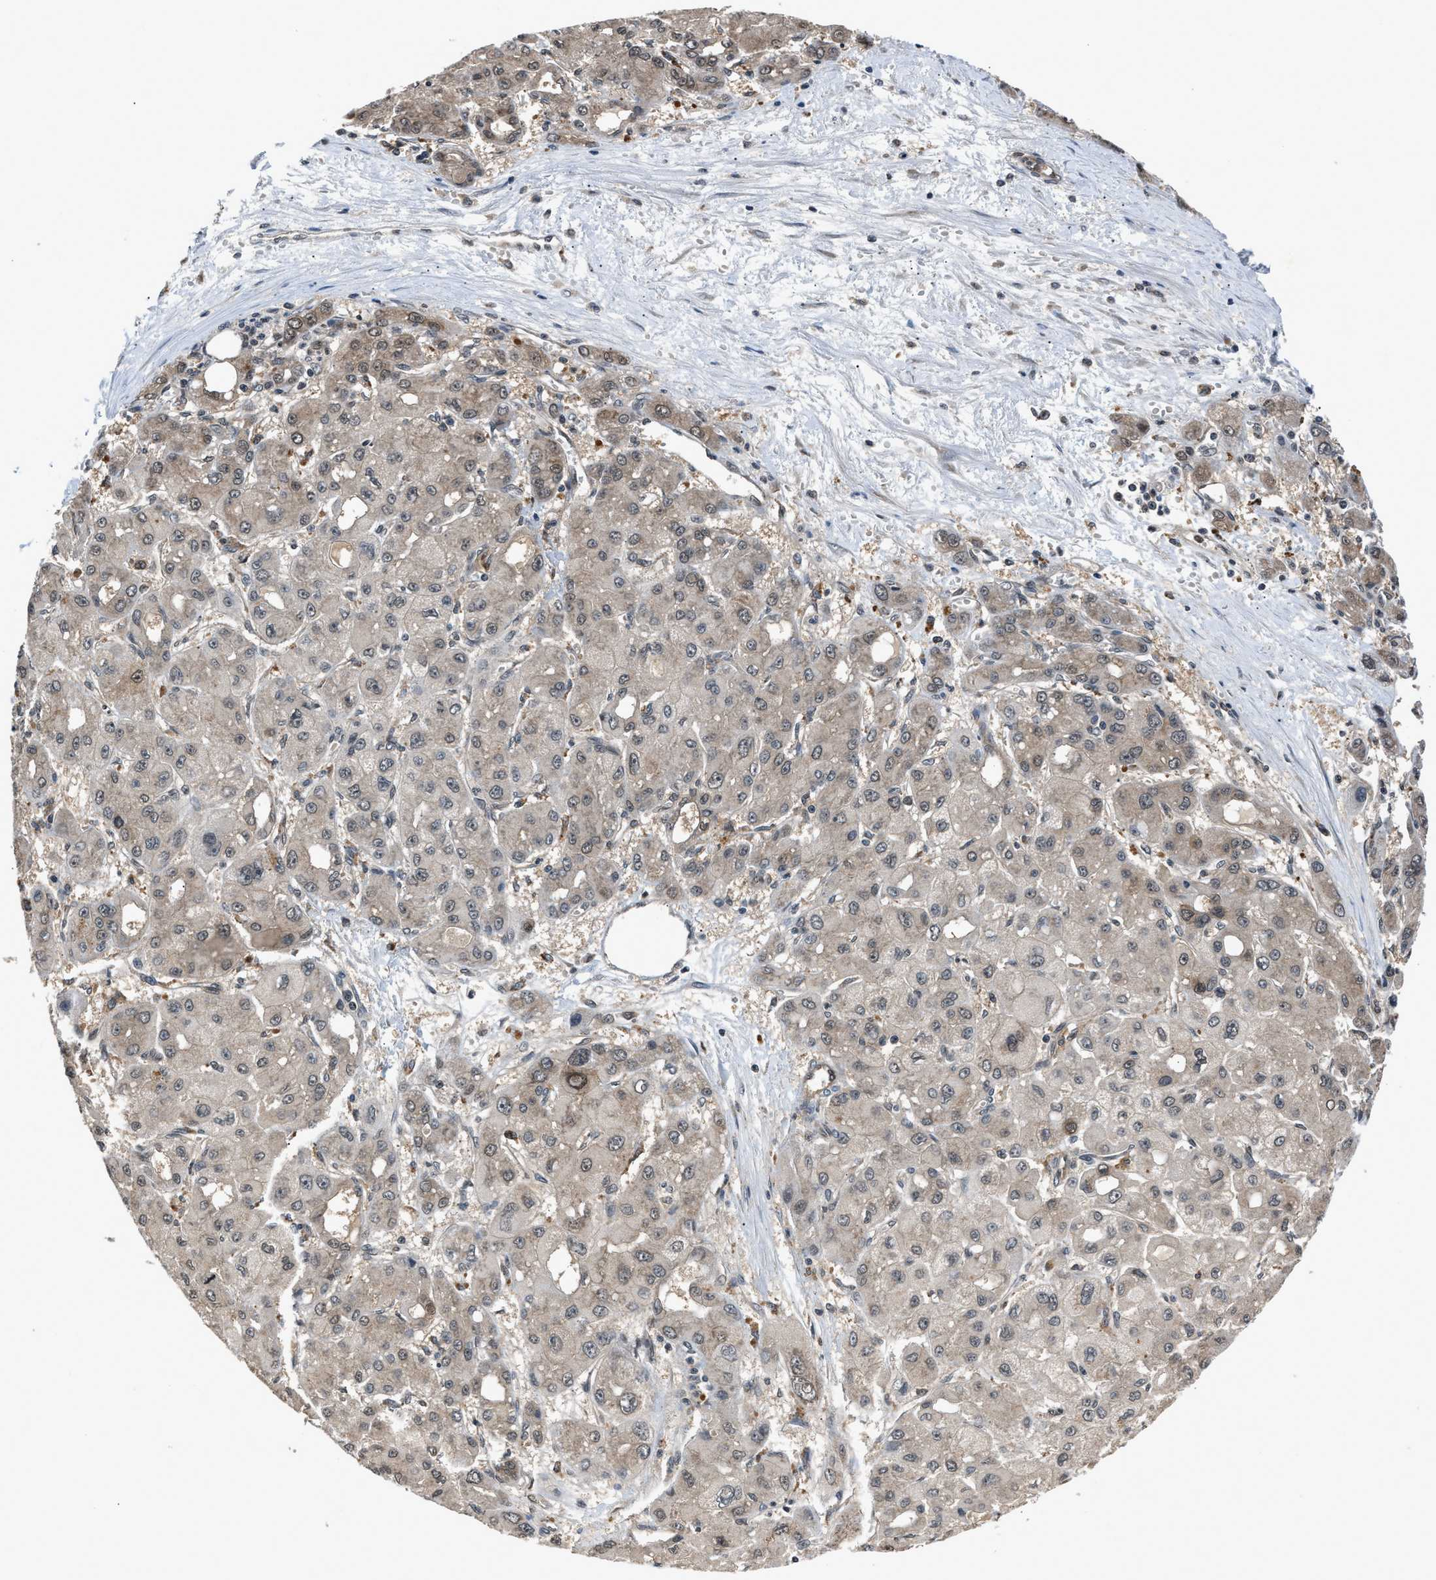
{"staining": {"intensity": "weak", "quantity": "<25%", "location": "cytoplasmic/membranous"}, "tissue": "liver cancer", "cell_type": "Tumor cells", "image_type": "cancer", "snomed": [{"axis": "morphology", "description": "Carcinoma, Hepatocellular, NOS"}, {"axis": "topography", "description": "Liver"}], "caption": "An immunohistochemistry histopathology image of liver hepatocellular carcinoma is shown. There is no staining in tumor cells of liver hepatocellular carcinoma. (Stains: DAB (3,3'-diaminobenzidine) immunohistochemistry with hematoxylin counter stain, Microscopy: brightfield microscopy at high magnification).", "gene": "TP53I3", "patient": {"sex": "male", "age": 55}}